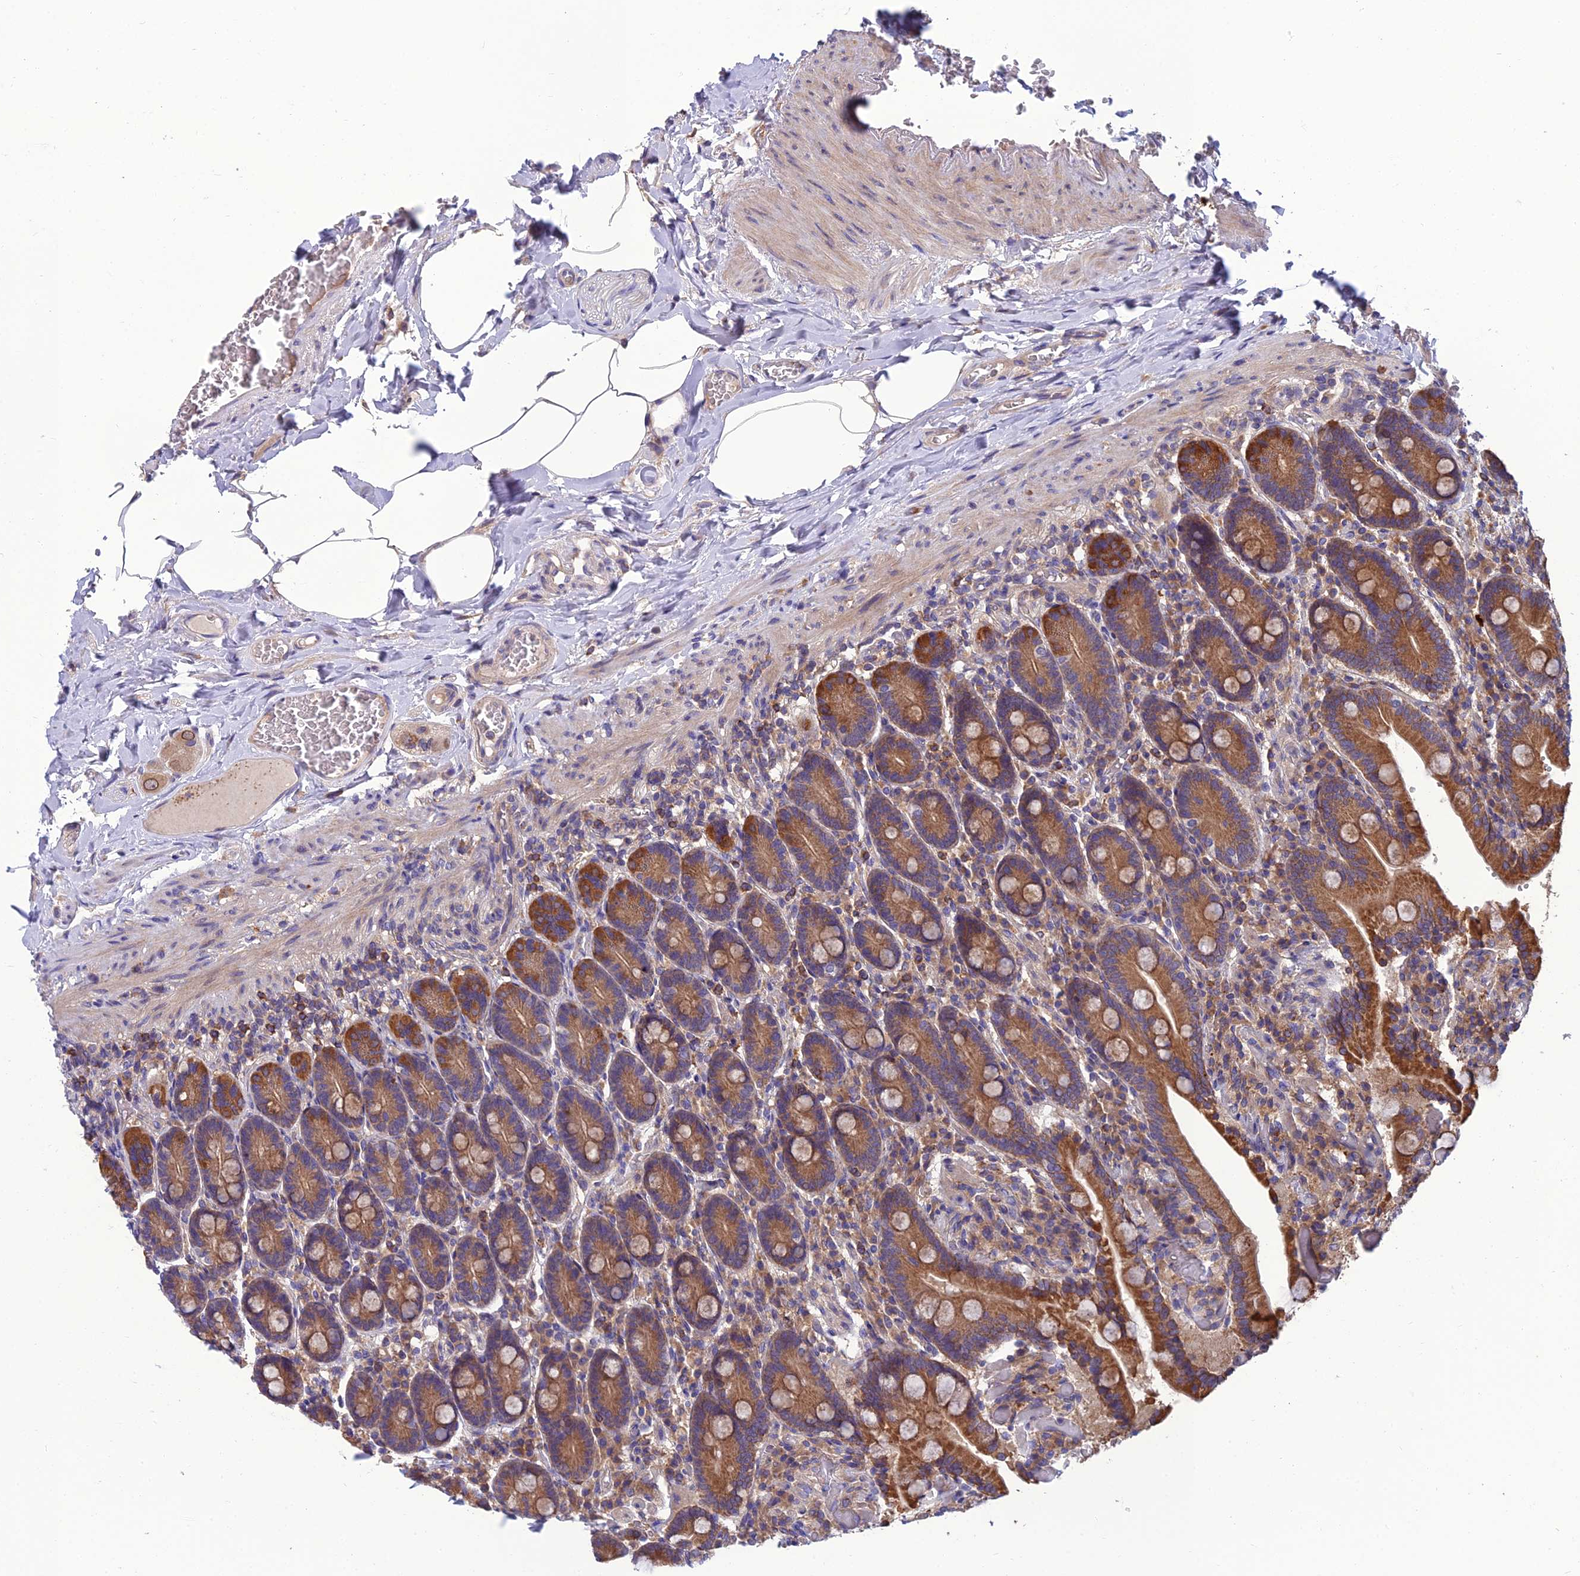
{"staining": {"intensity": "strong", "quantity": ">75%", "location": "cytoplasmic/membranous"}, "tissue": "duodenum", "cell_type": "Glandular cells", "image_type": "normal", "snomed": [{"axis": "morphology", "description": "Normal tissue, NOS"}, {"axis": "topography", "description": "Duodenum"}], "caption": "Glandular cells exhibit high levels of strong cytoplasmic/membranous expression in about >75% of cells in normal duodenum. The staining was performed using DAB to visualize the protein expression in brown, while the nuclei were stained in blue with hematoxylin (Magnification: 20x).", "gene": "UMAD1", "patient": {"sex": "female", "age": 62}}